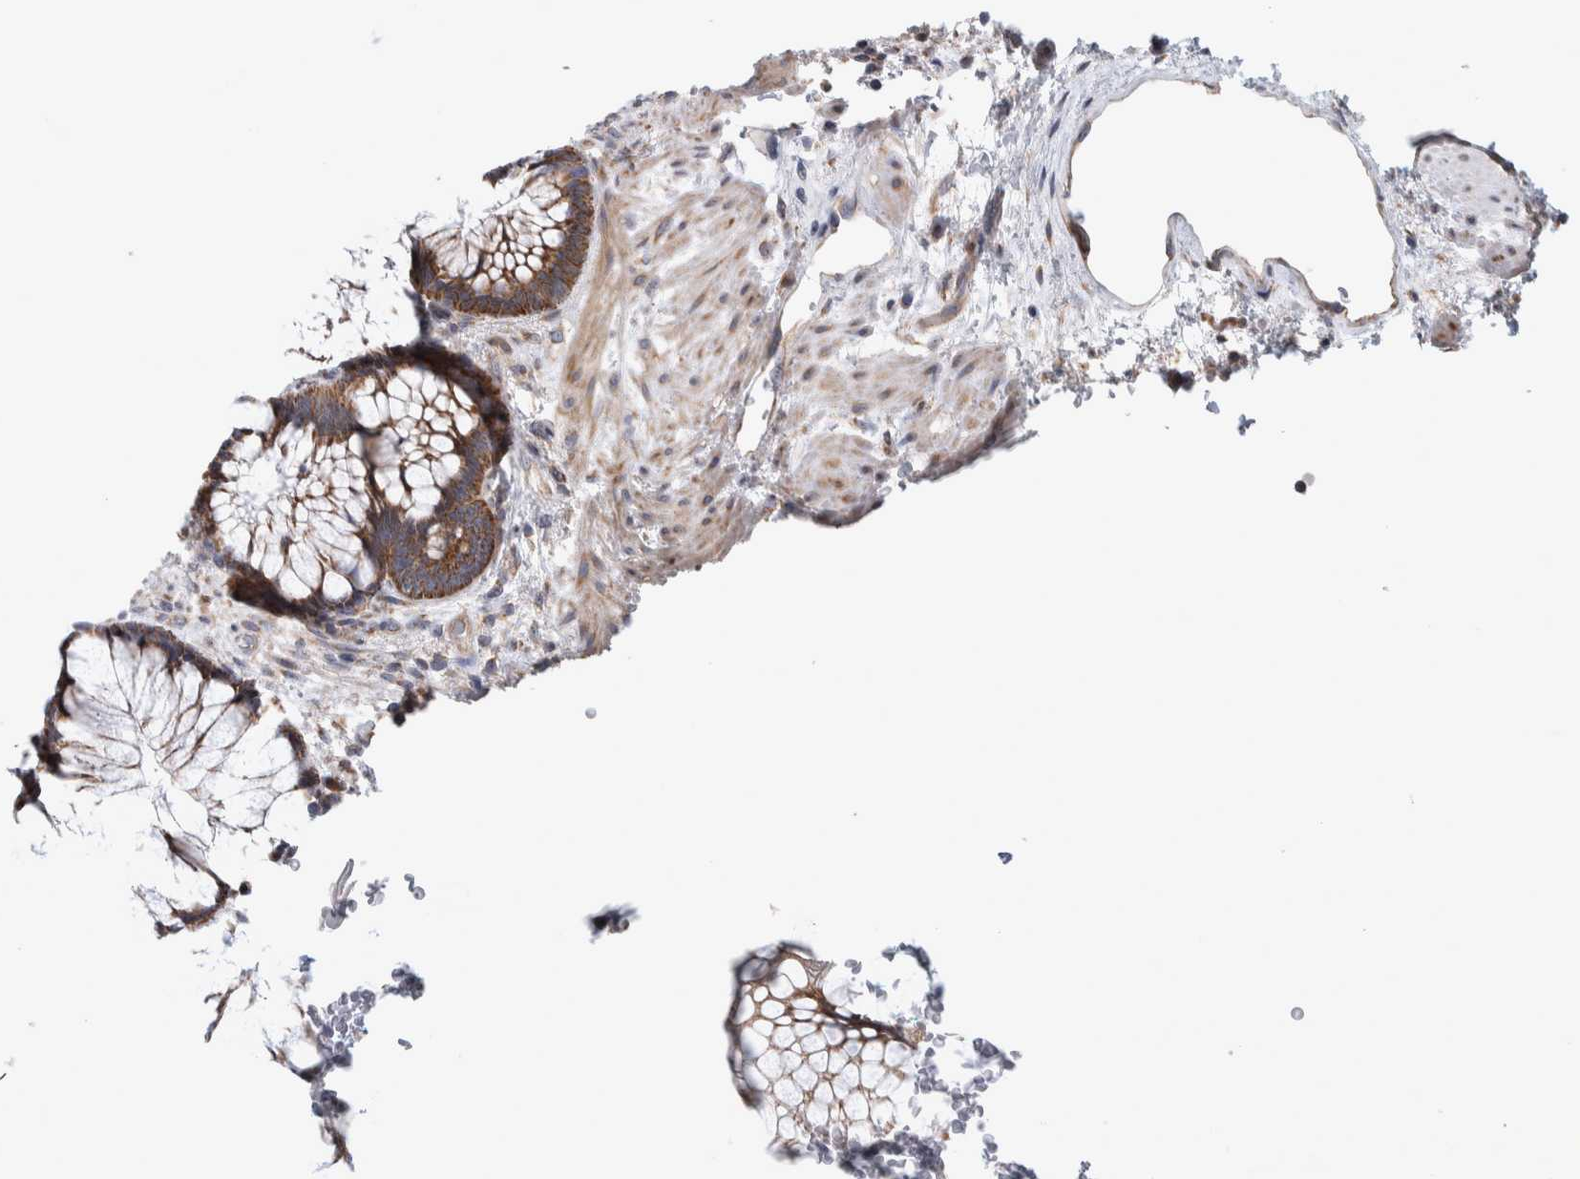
{"staining": {"intensity": "moderate", "quantity": ">75%", "location": "cytoplasmic/membranous"}, "tissue": "rectum", "cell_type": "Glandular cells", "image_type": "normal", "snomed": [{"axis": "morphology", "description": "Normal tissue, NOS"}, {"axis": "topography", "description": "Rectum"}], "caption": "Immunohistochemistry image of benign rectum: human rectum stained using immunohistochemistry (IHC) reveals medium levels of moderate protein expression localized specifically in the cytoplasmic/membranous of glandular cells, appearing as a cytoplasmic/membranous brown color.", "gene": "SCO1", "patient": {"sex": "male", "age": 51}}